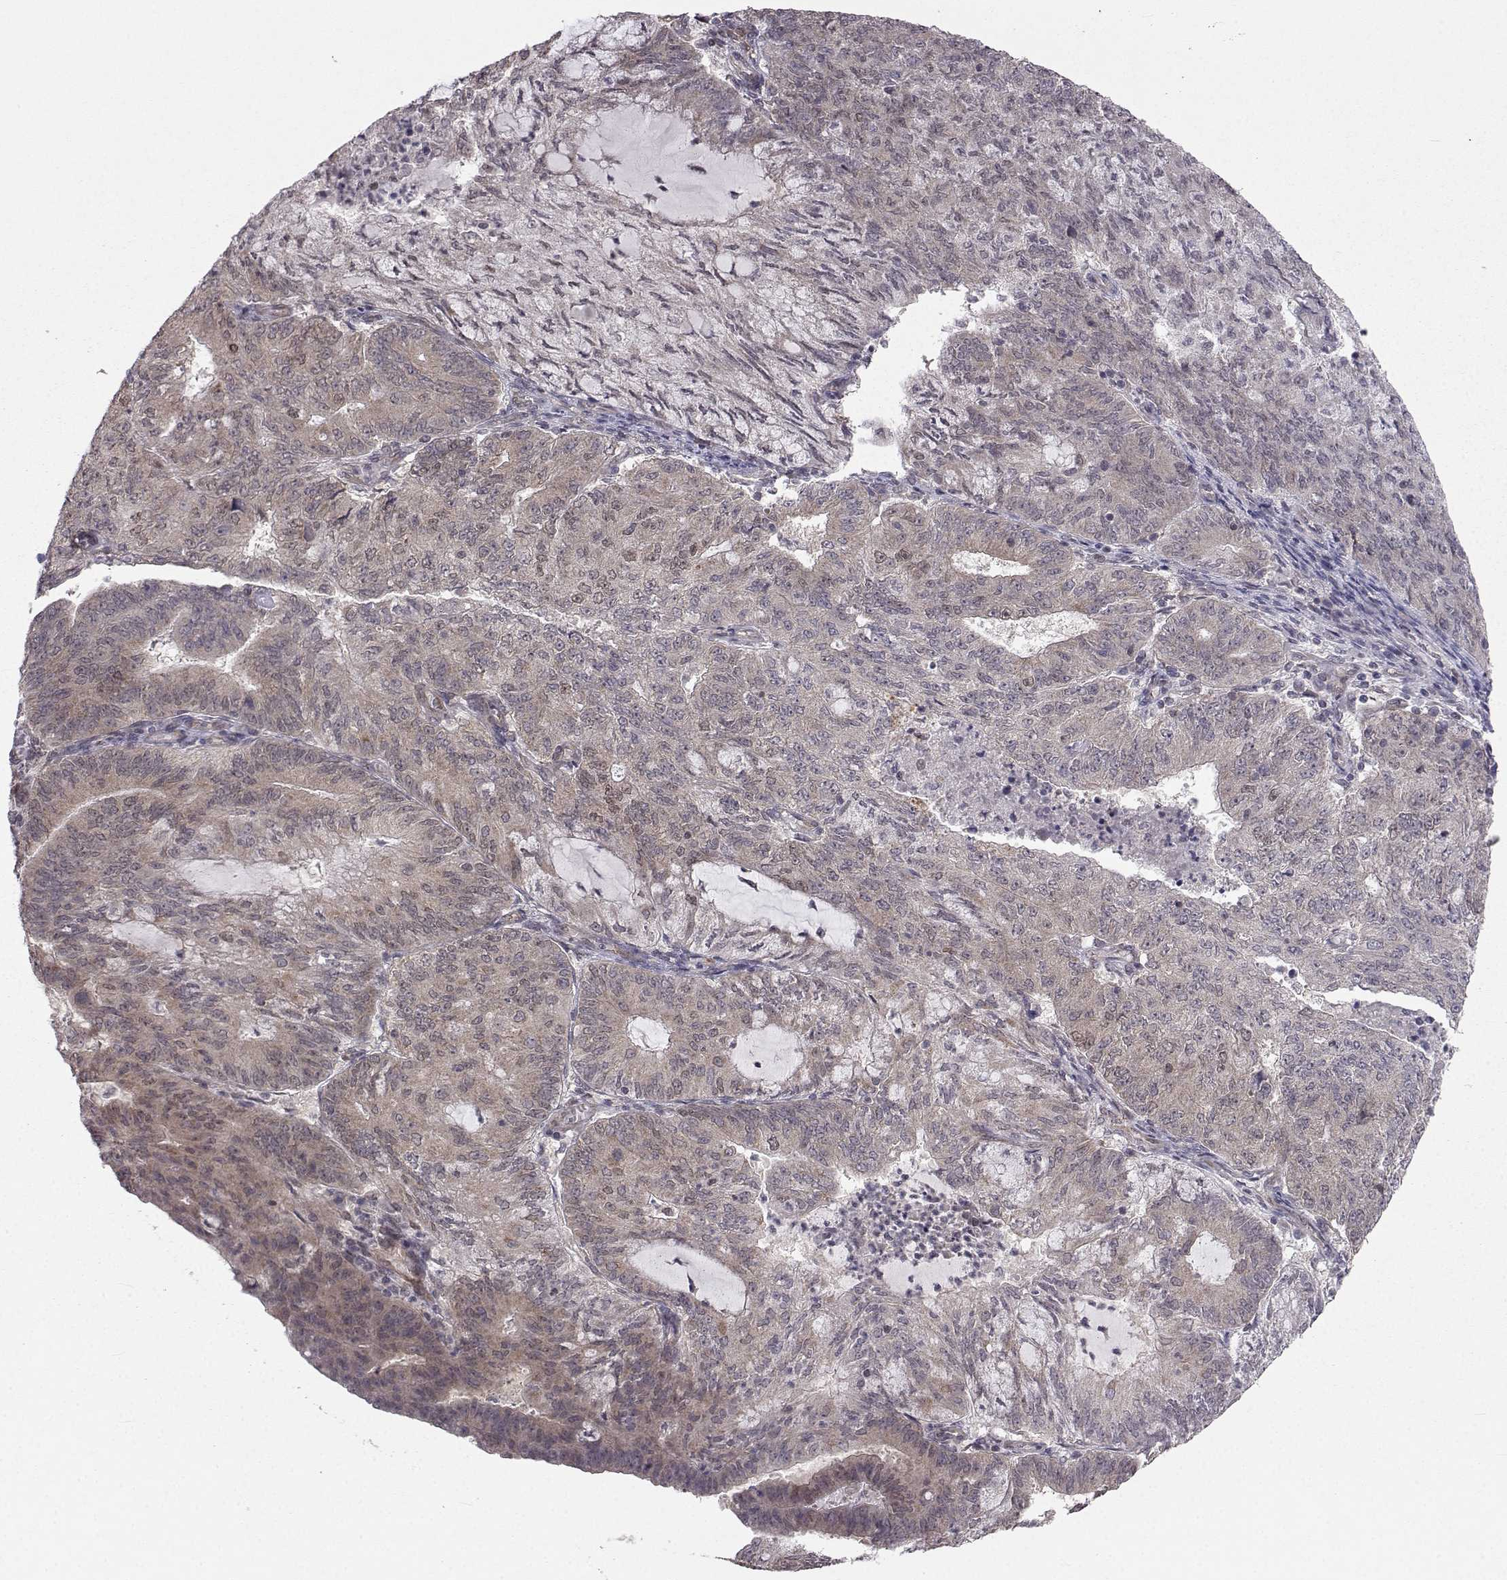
{"staining": {"intensity": "weak", "quantity": "25%-75%", "location": "cytoplasmic/membranous"}, "tissue": "endometrial cancer", "cell_type": "Tumor cells", "image_type": "cancer", "snomed": [{"axis": "morphology", "description": "Adenocarcinoma, NOS"}, {"axis": "topography", "description": "Endometrium"}], "caption": "Endometrial cancer stained with a brown dye shows weak cytoplasmic/membranous positive positivity in about 25%-75% of tumor cells.", "gene": "PKN2", "patient": {"sex": "female", "age": 82}}